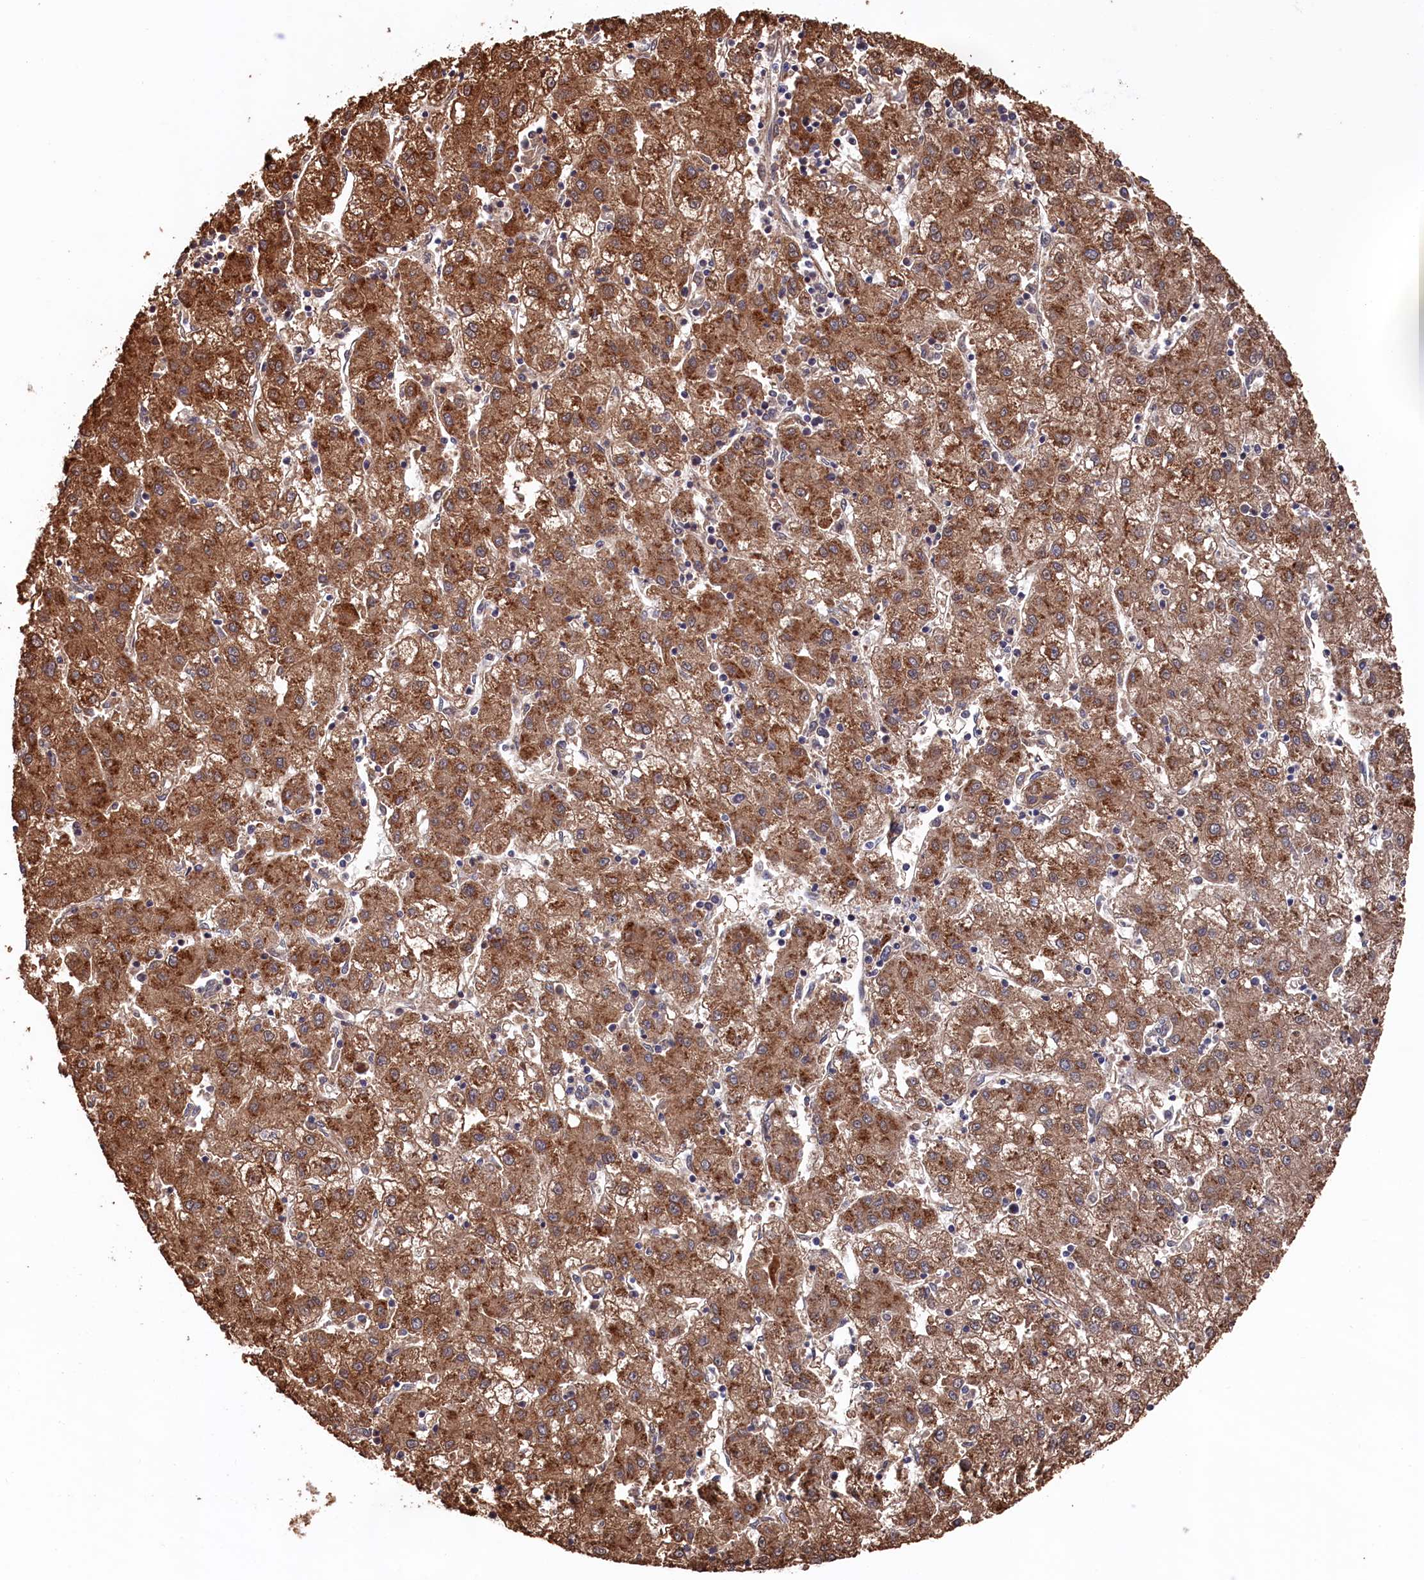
{"staining": {"intensity": "moderate", "quantity": ">75%", "location": "cytoplasmic/membranous"}, "tissue": "liver cancer", "cell_type": "Tumor cells", "image_type": "cancer", "snomed": [{"axis": "morphology", "description": "Carcinoma, Hepatocellular, NOS"}, {"axis": "topography", "description": "Liver"}], "caption": "Immunohistochemical staining of human liver cancer reveals medium levels of moderate cytoplasmic/membranous protein positivity in about >75% of tumor cells.", "gene": "SLC12A4", "patient": {"sex": "male", "age": 72}}